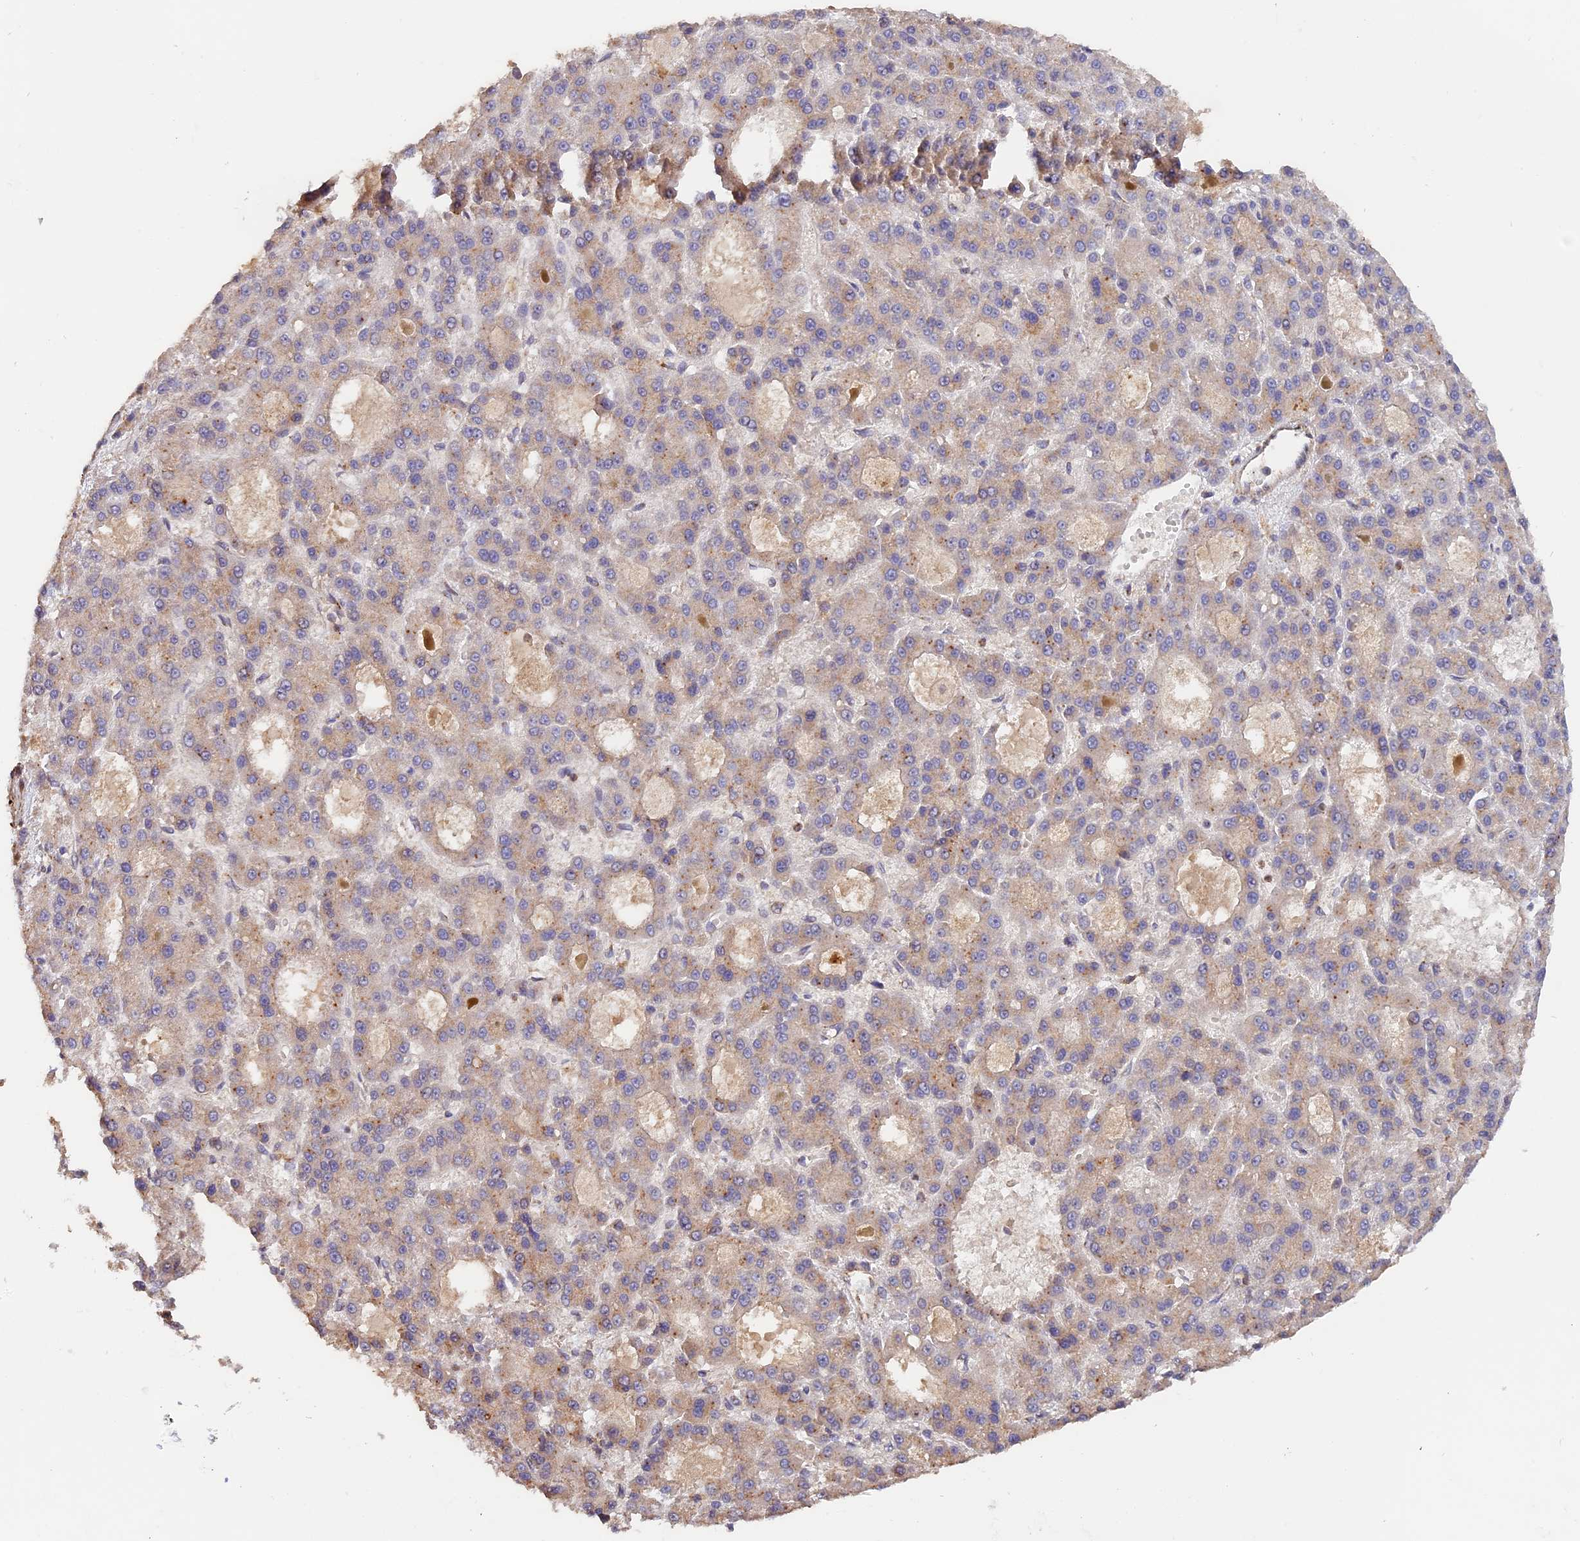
{"staining": {"intensity": "moderate", "quantity": ">75%", "location": "cytoplasmic/membranous"}, "tissue": "liver cancer", "cell_type": "Tumor cells", "image_type": "cancer", "snomed": [{"axis": "morphology", "description": "Carcinoma, Hepatocellular, NOS"}, {"axis": "topography", "description": "Liver"}], "caption": "The photomicrograph shows immunohistochemical staining of liver cancer. There is moderate cytoplasmic/membranous staining is appreciated in approximately >75% of tumor cells.", "gene": "TANGO6", "patient": {"sex": "male", "age": 70}}